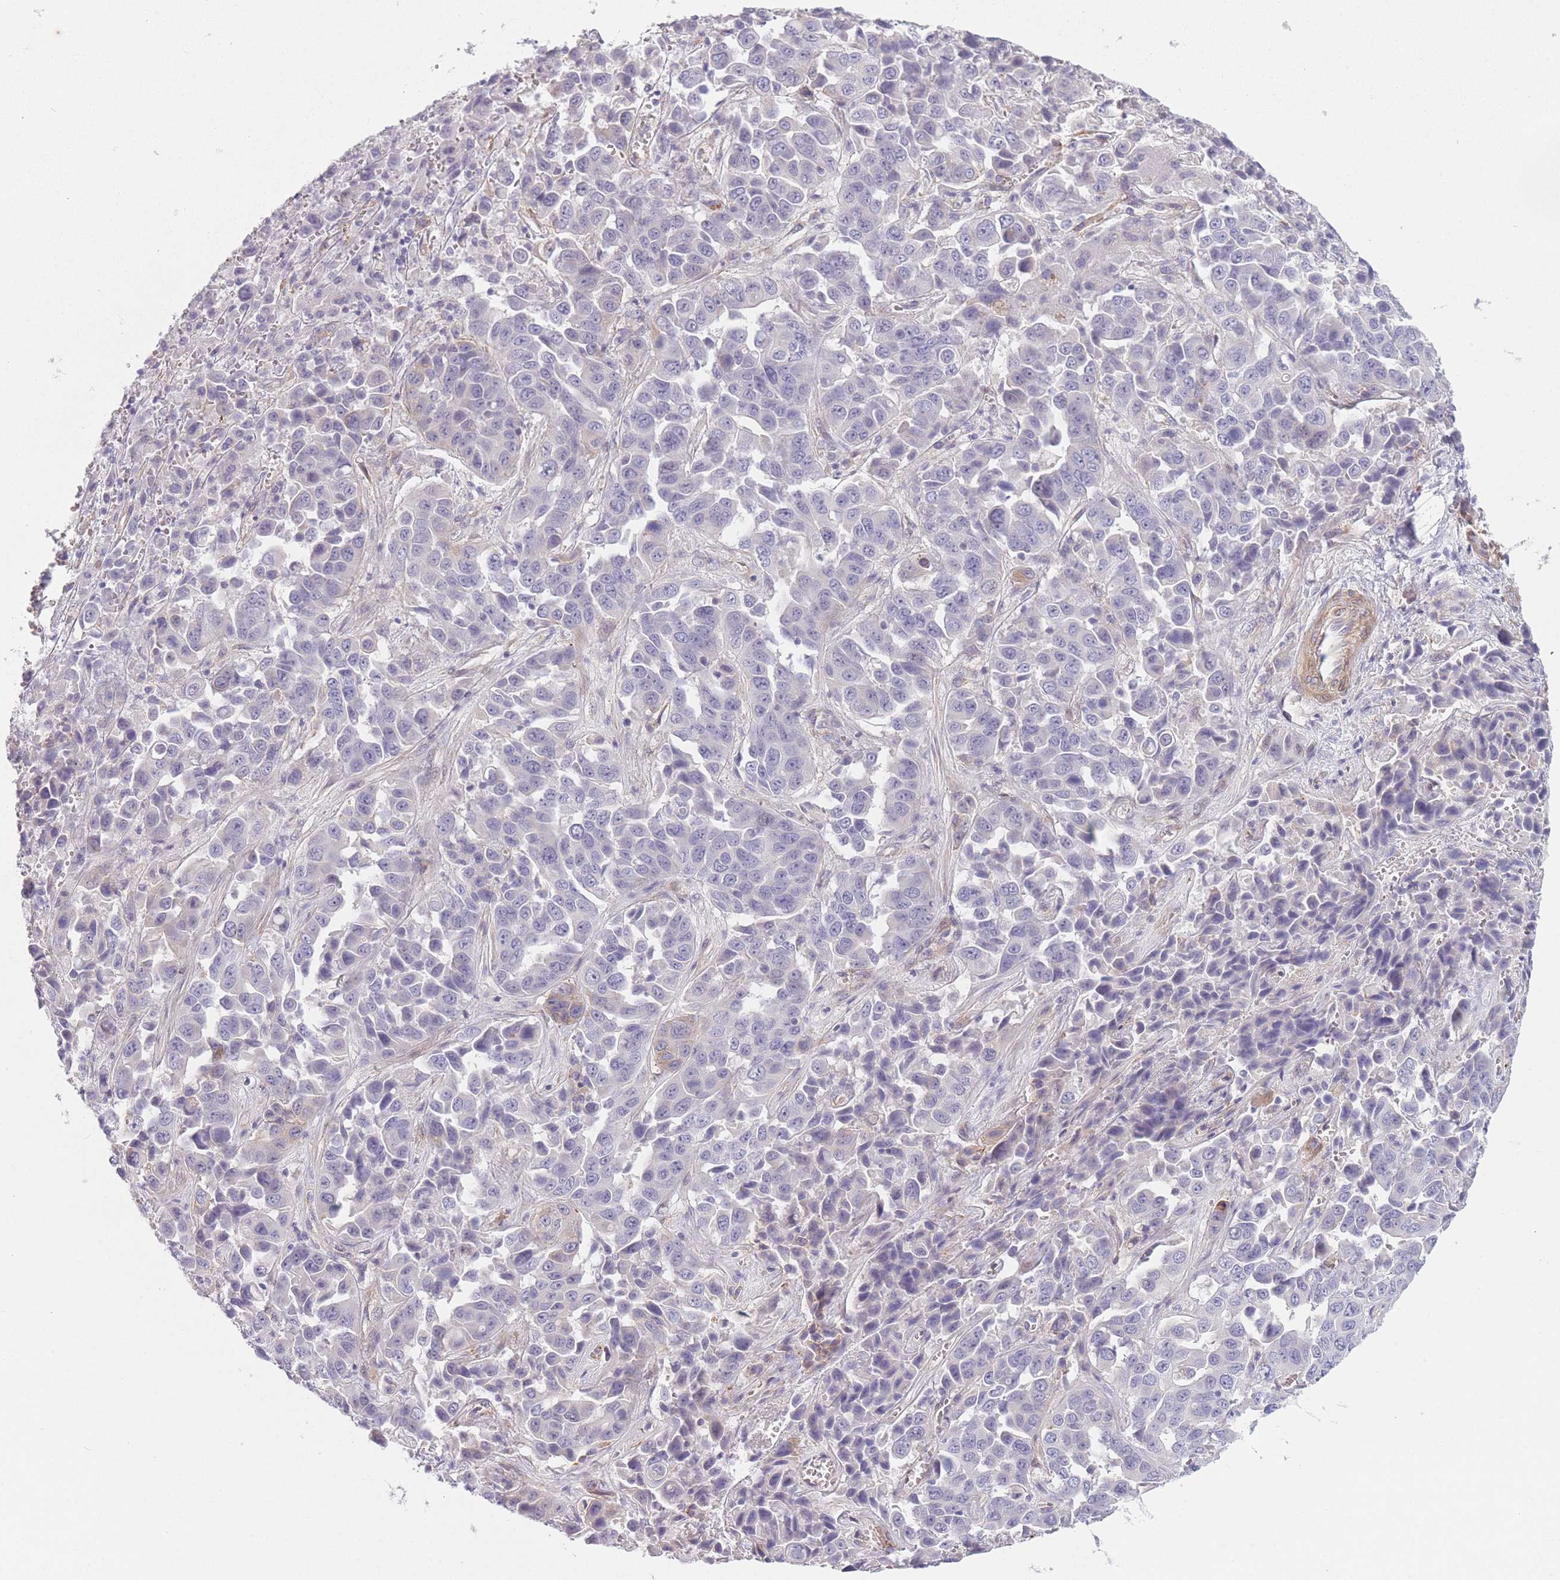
{"staining": {"intensity": "negative", "quantity": "none", "location": "none"}, "tissue": "liver cancer", "cell_type": "Tumor cells", "image_type": "cancer", "snomed": [{"axis": "morphology", "description": "Cholangiocarcinoma"}, {"axis": "topography", "description": "Liver"}], "caption": "Tumor cells show no significant protein staining in liver cholangiocarcinoma.", "gene": "SLC7A6", "patient": {"sex": "female", "age": 52}}